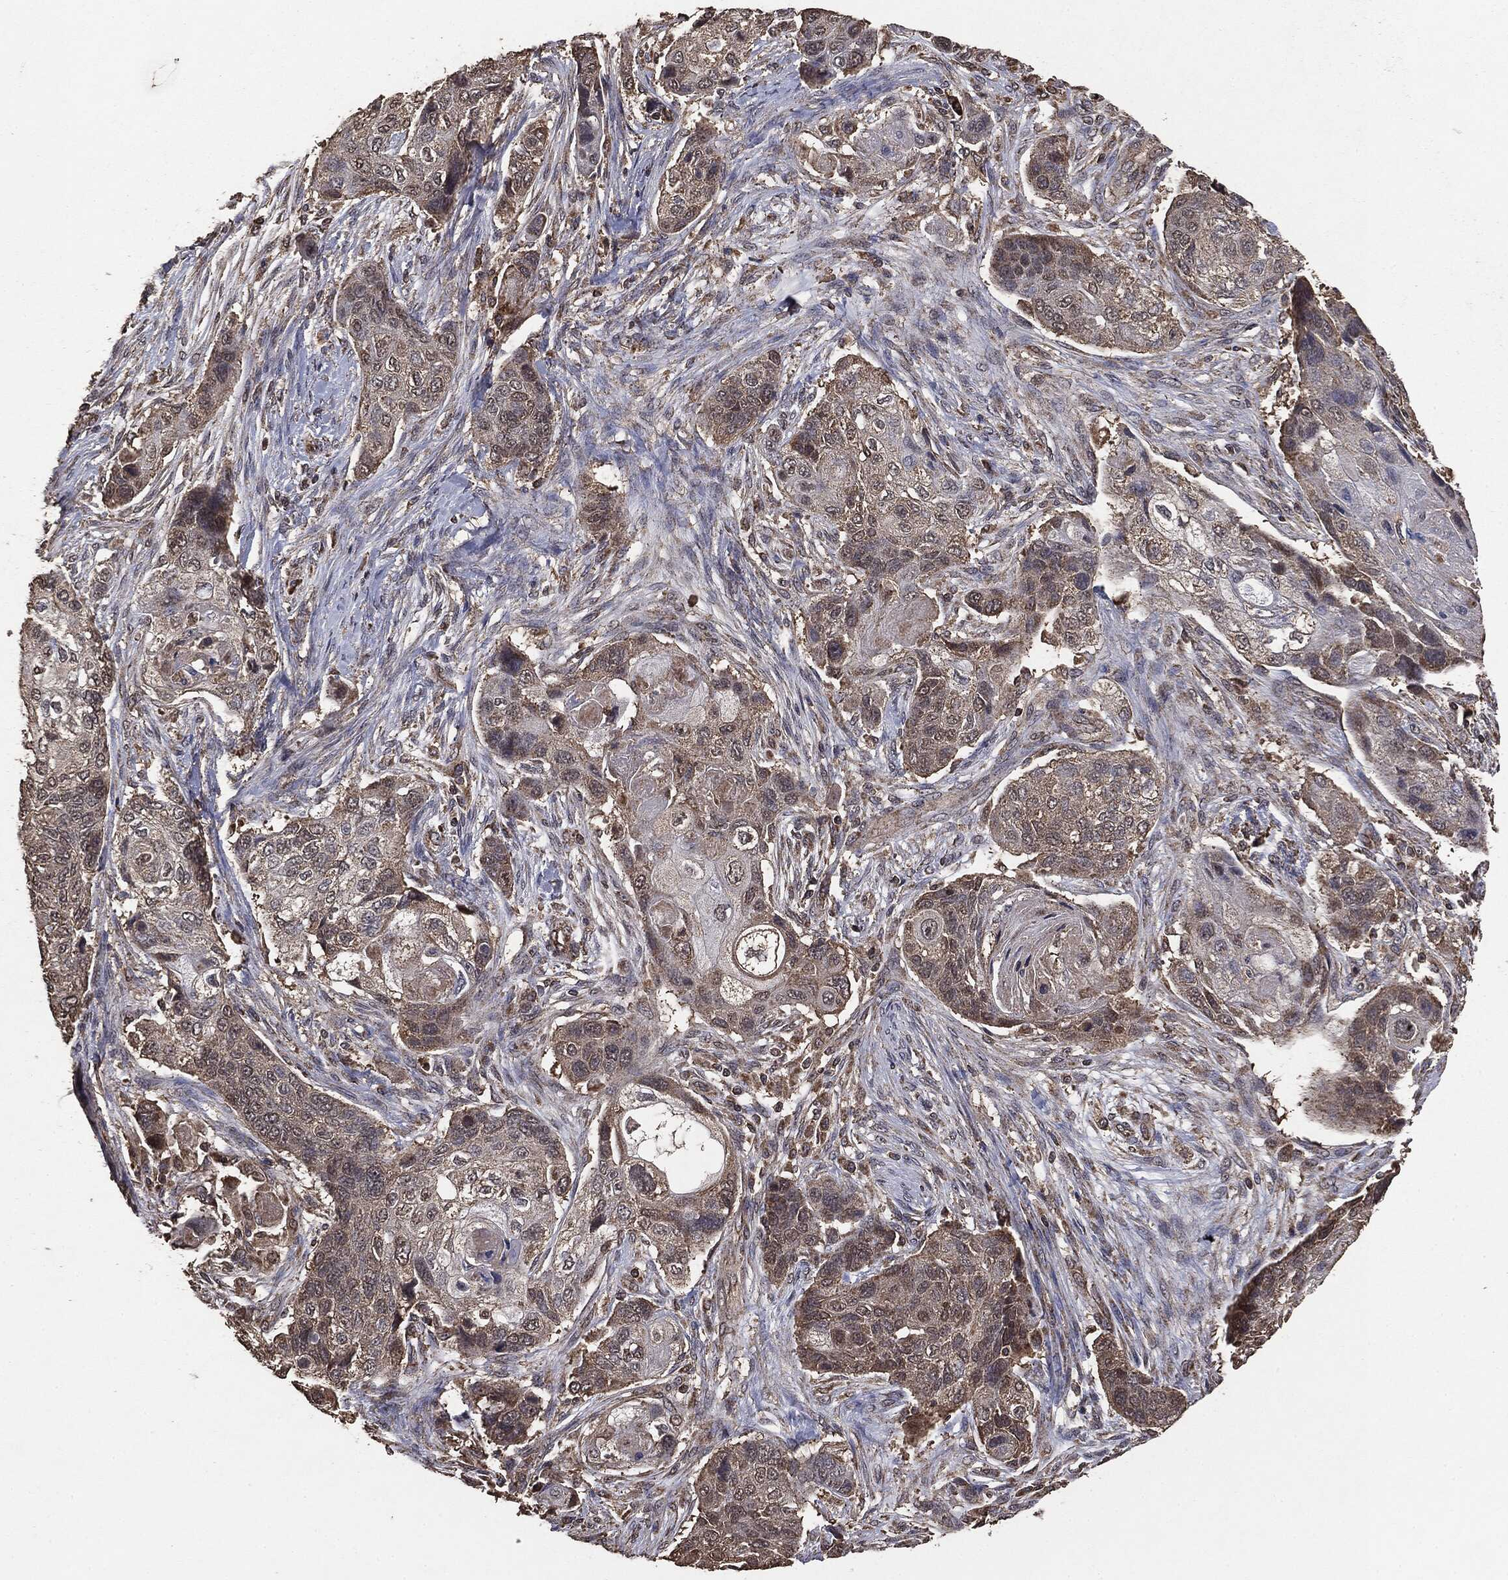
{"staining": {"intensity": "weak", "quantity": "25%-75%", "location": "cytoplasmic/membranous"}, "tissue": "lung cancer", "cell_type": "Tumor cells", "image_type": "cancer", "snomed": [{"axis": "morphology", "description": "Normal tissue, NOS"}, {"axis": "morphology", "description": "Squamous cell carcinoma, NOS"}, {"axis": "topography", "description": "Bronchus"}, {"axis": "topography", "description": "Lung"}], "caption": "Approximately 25%-75% of tumor cells in lung cancer (squamous cell carcinoma) display weak cytoplasmic/membranous protein expression as visualized by brown immunohistochemical staining.", "gene": "MTOR", "patient": {"sex": "male", "age": 69}}